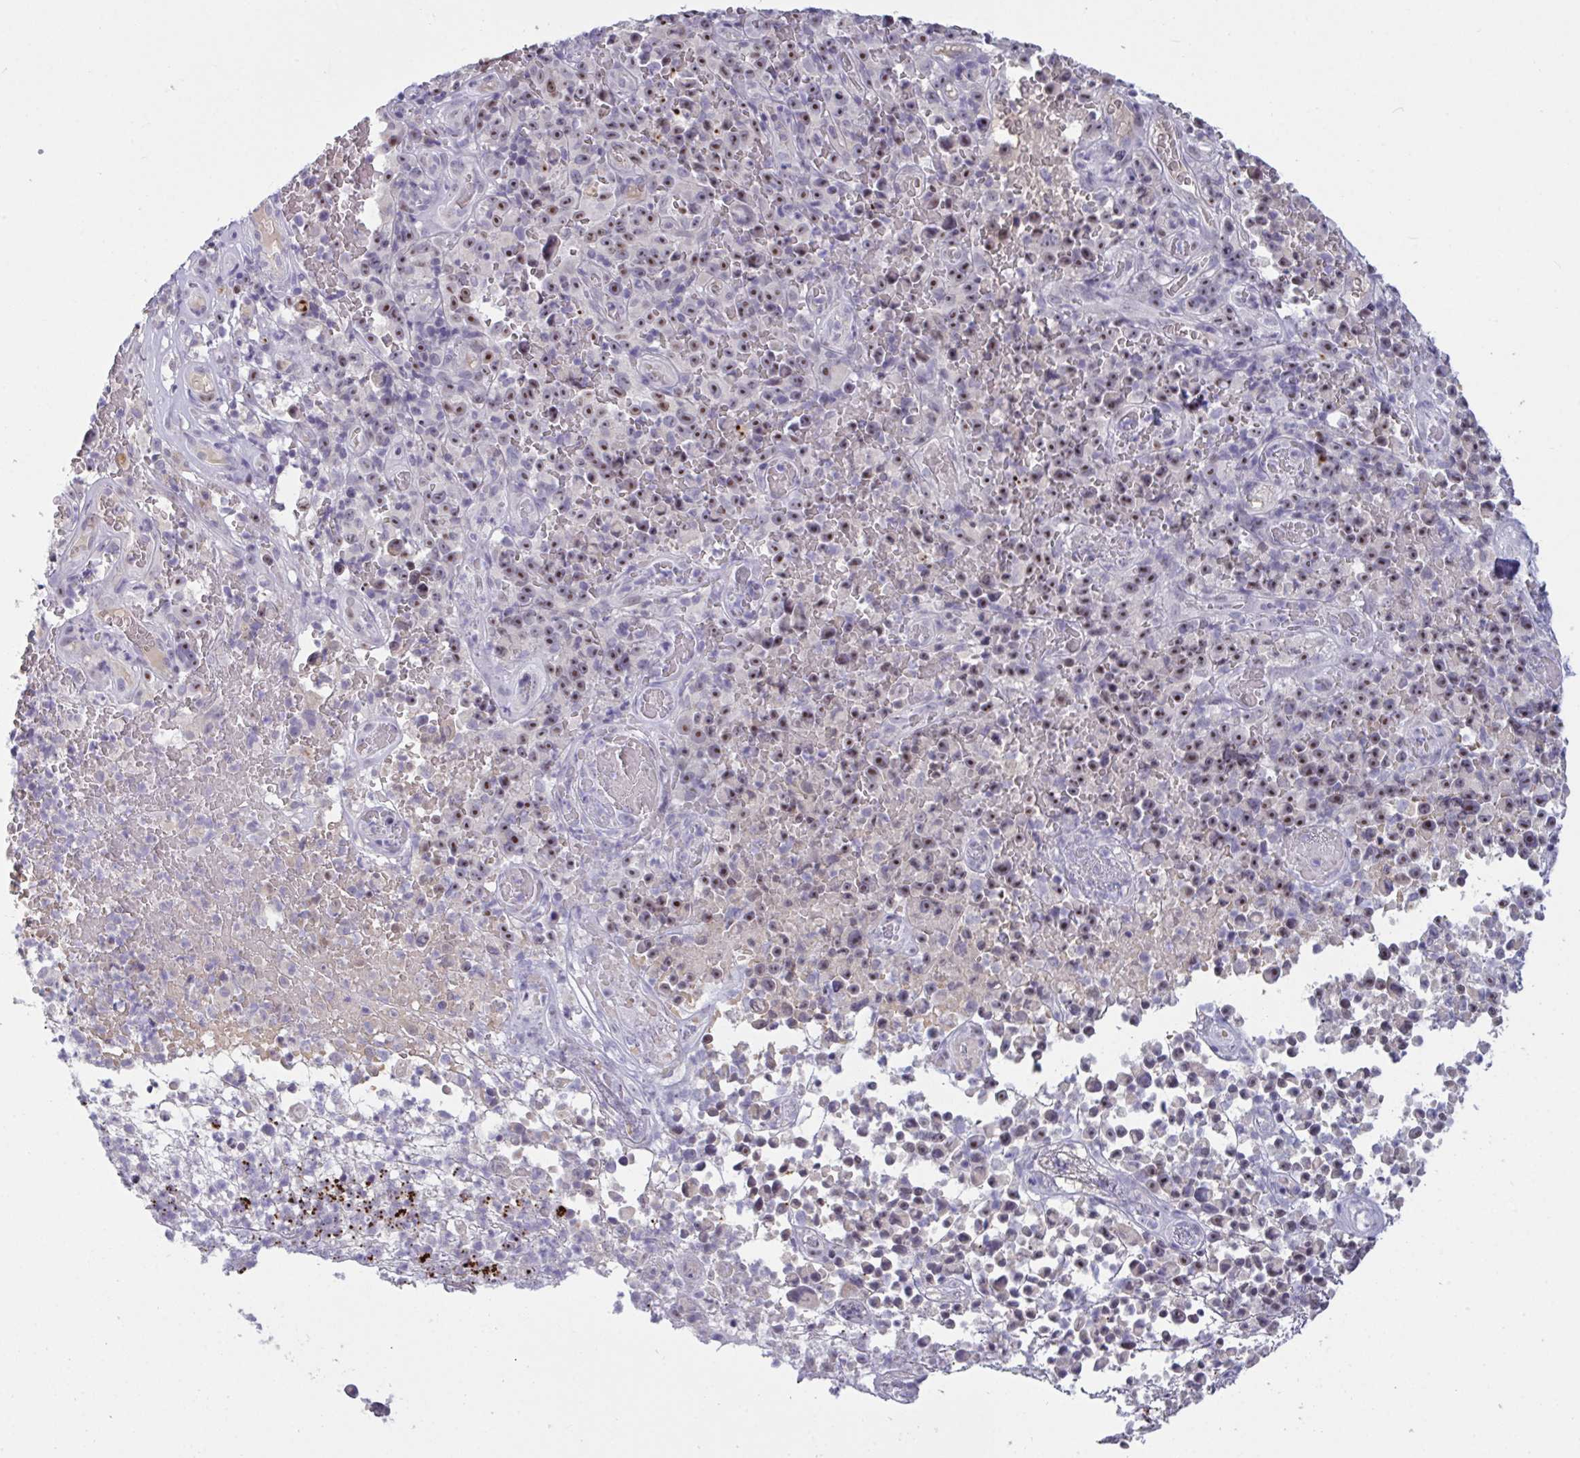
{"staining": {"intensity": "moderate", "quantity": ">75%", "location": "nuclear"}, "tissue": "melanoma", "cell_type": "Tumor cells", "image_type": "cancer", "snomed": [{"axis": "morphology", "description": "Malignant melanoma, NOS"}, {"axis": "topography", "description": "Skin"}], "caption": "Protein expression analysis of malignant melanoma displays moderate nuclear positivity in about >75% of tumor cells. (DAB (3,3'-diaminobenzidine) = brown stain, brightfield microscopy at high magnification).", "gene": "MYC", "patient": {"sex": "female", "age": 82}}